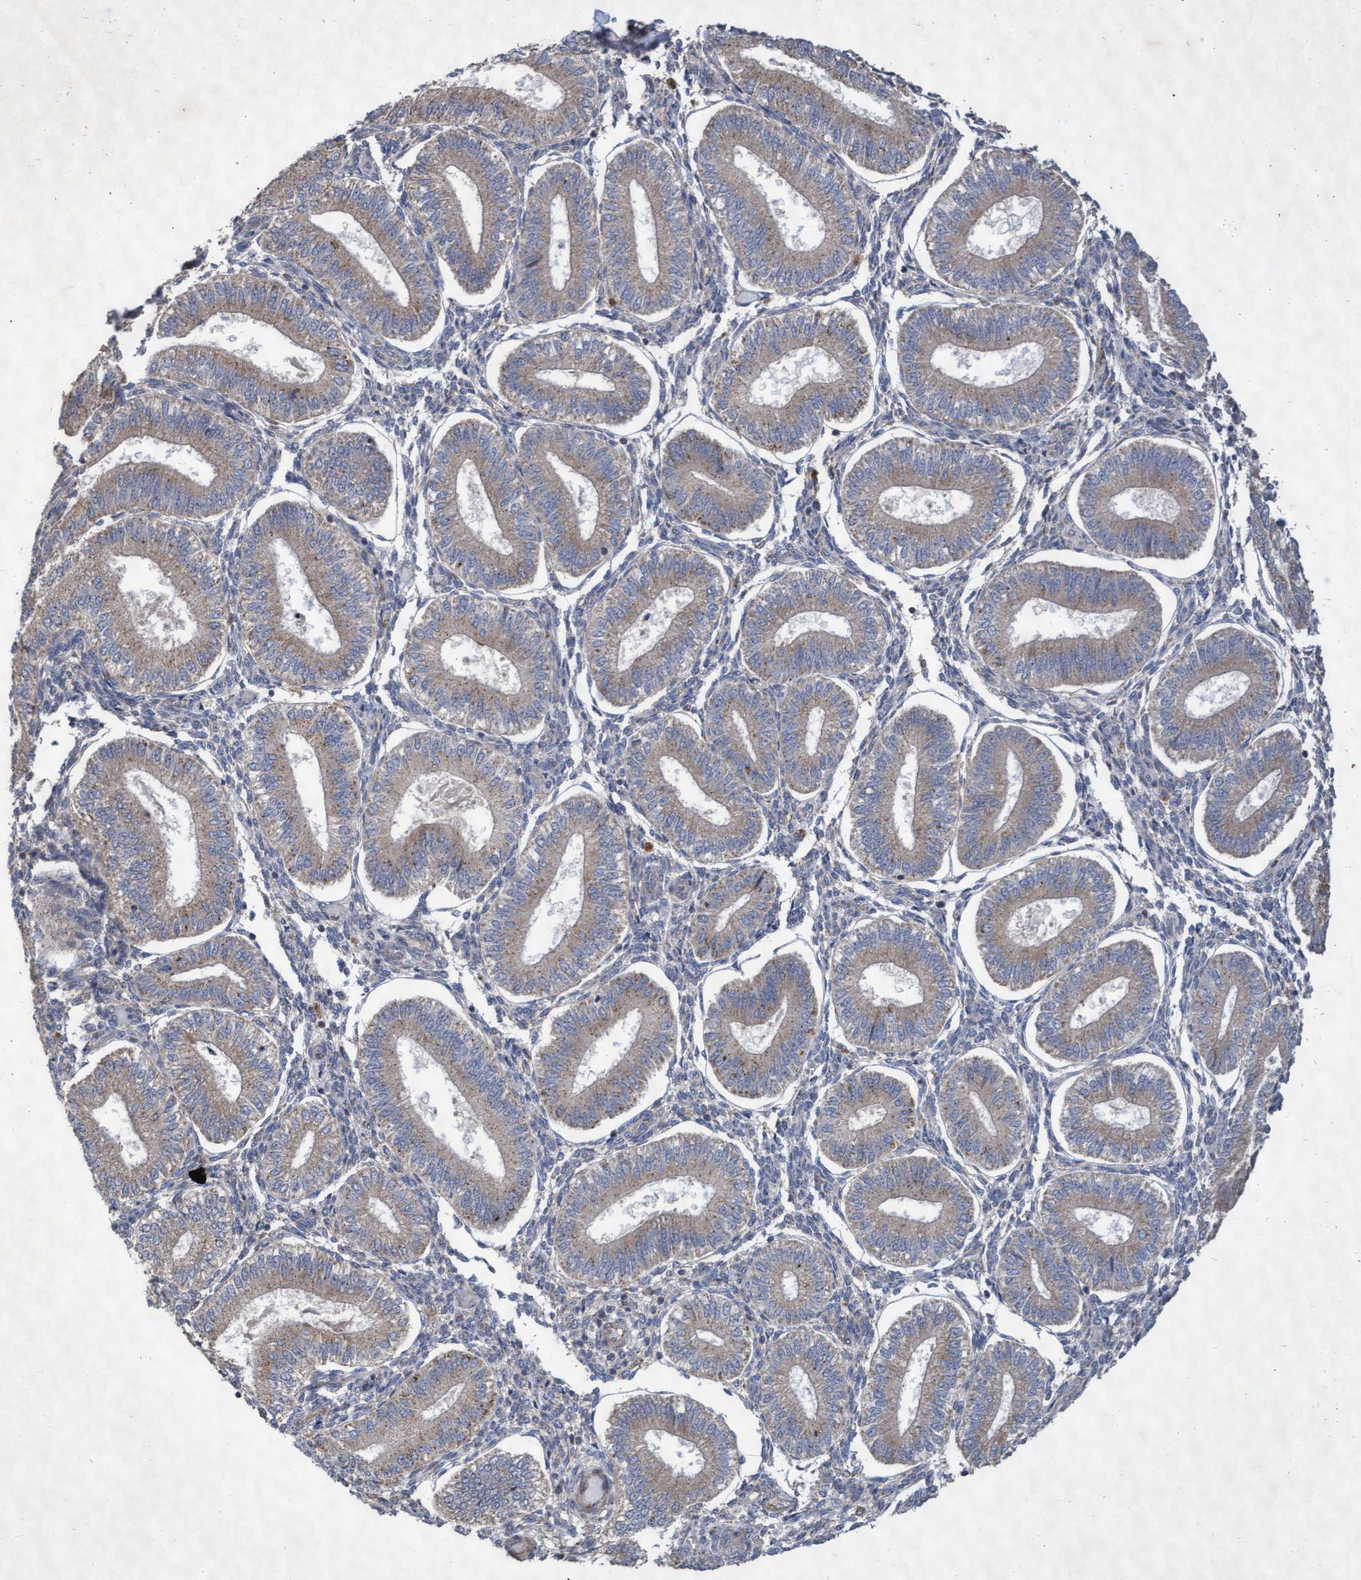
{"staining": {"intensity": "weak", "quantity": "25%-75%", "location": "cytoplasmic/membranous"}, "tissue": "endometrium", "cell_type": "Cells in endometrial stroma", "image_type": "normal", "snomed": [{"axis": "morphology", "description": "Normal tissue, NOS"}, {"axis": "topography", "description": "Endometrium"}], "caption": "DAB (3,3'-diaminobenzidine) immunohistochemical staining of benign endometrium displays weak cytoplasmic/membranous protein staining in approximately 25%-75% of cells in endometrial stroma.", "gene": "ABCF2", "patient": {"sex": "female", "age": 39}}